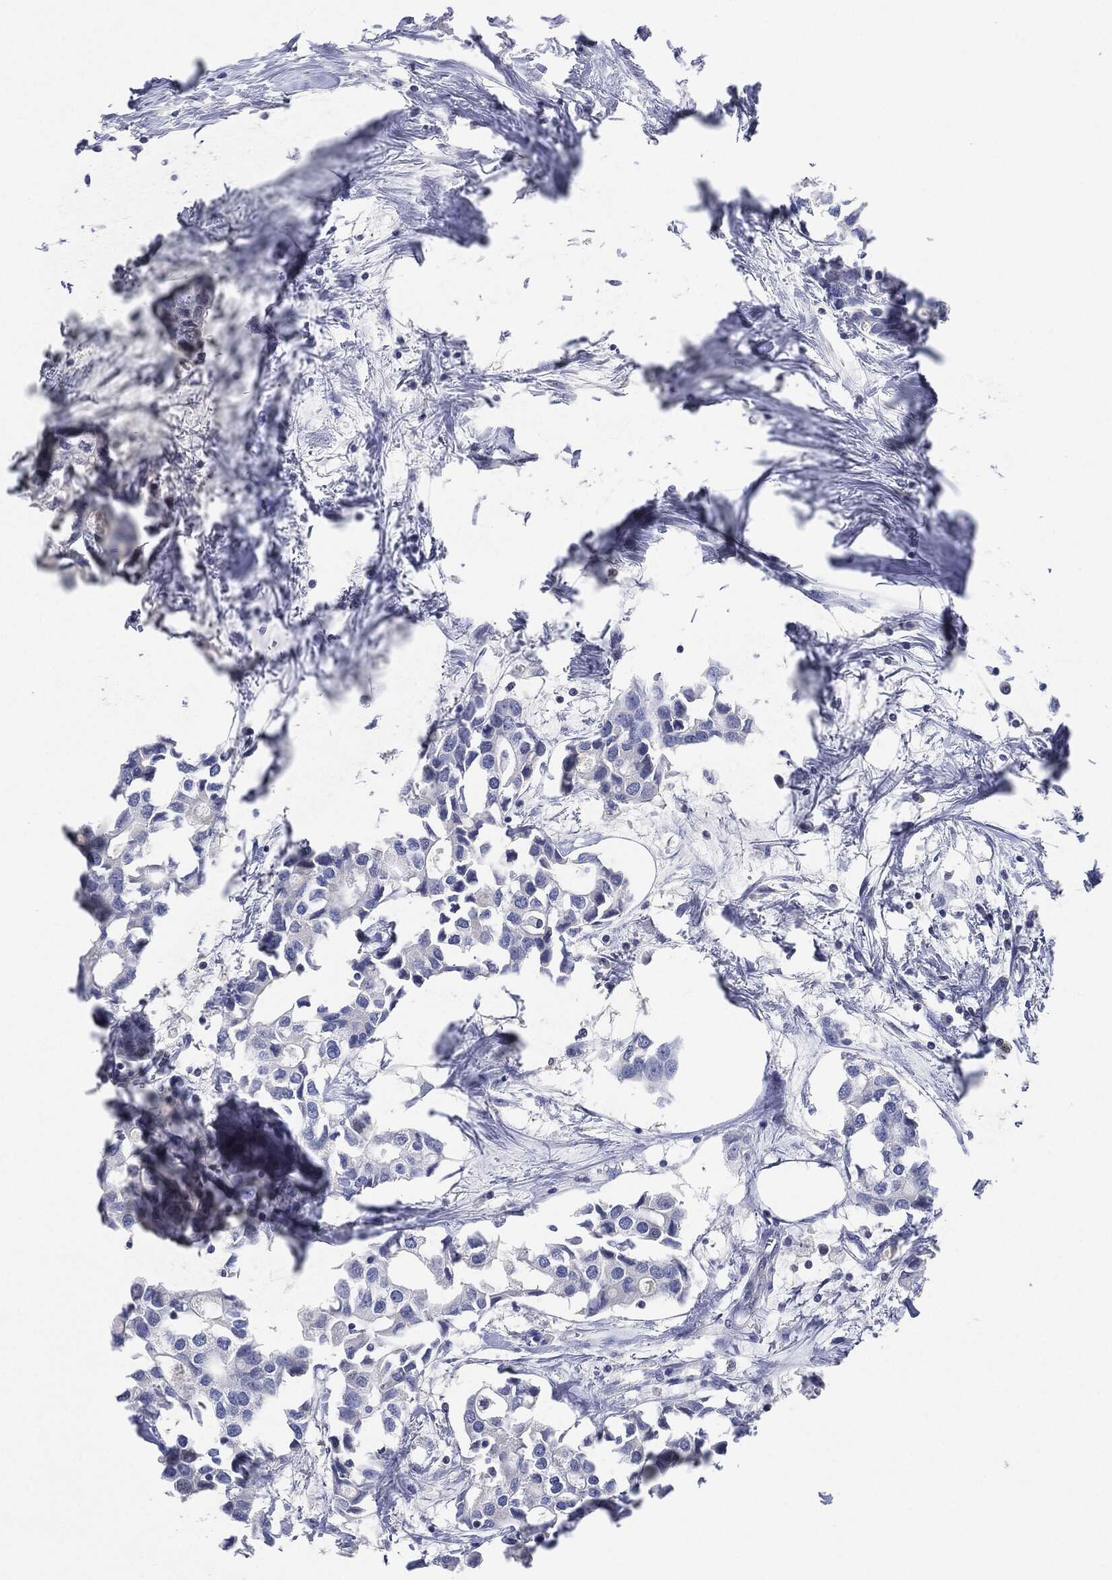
{"staining": {"intensity": "negative", "quantity": "none", "location": "none"}, "tissue": "breast cancer", "cell_type": "Tumor cells", "image_type": "cancer", "snomed": [{"axis": "morphology", "description": "Duct carcinoma"}, {"axis": "topography", "description": "Breast"}], "caption": "This is an IHC histopathology image of human breast cancer (invasive ductal carcinoma). There is no expression in tumor cells.", "gene": "NTRK1", "patient": {"sex": "female", "age": 83}}